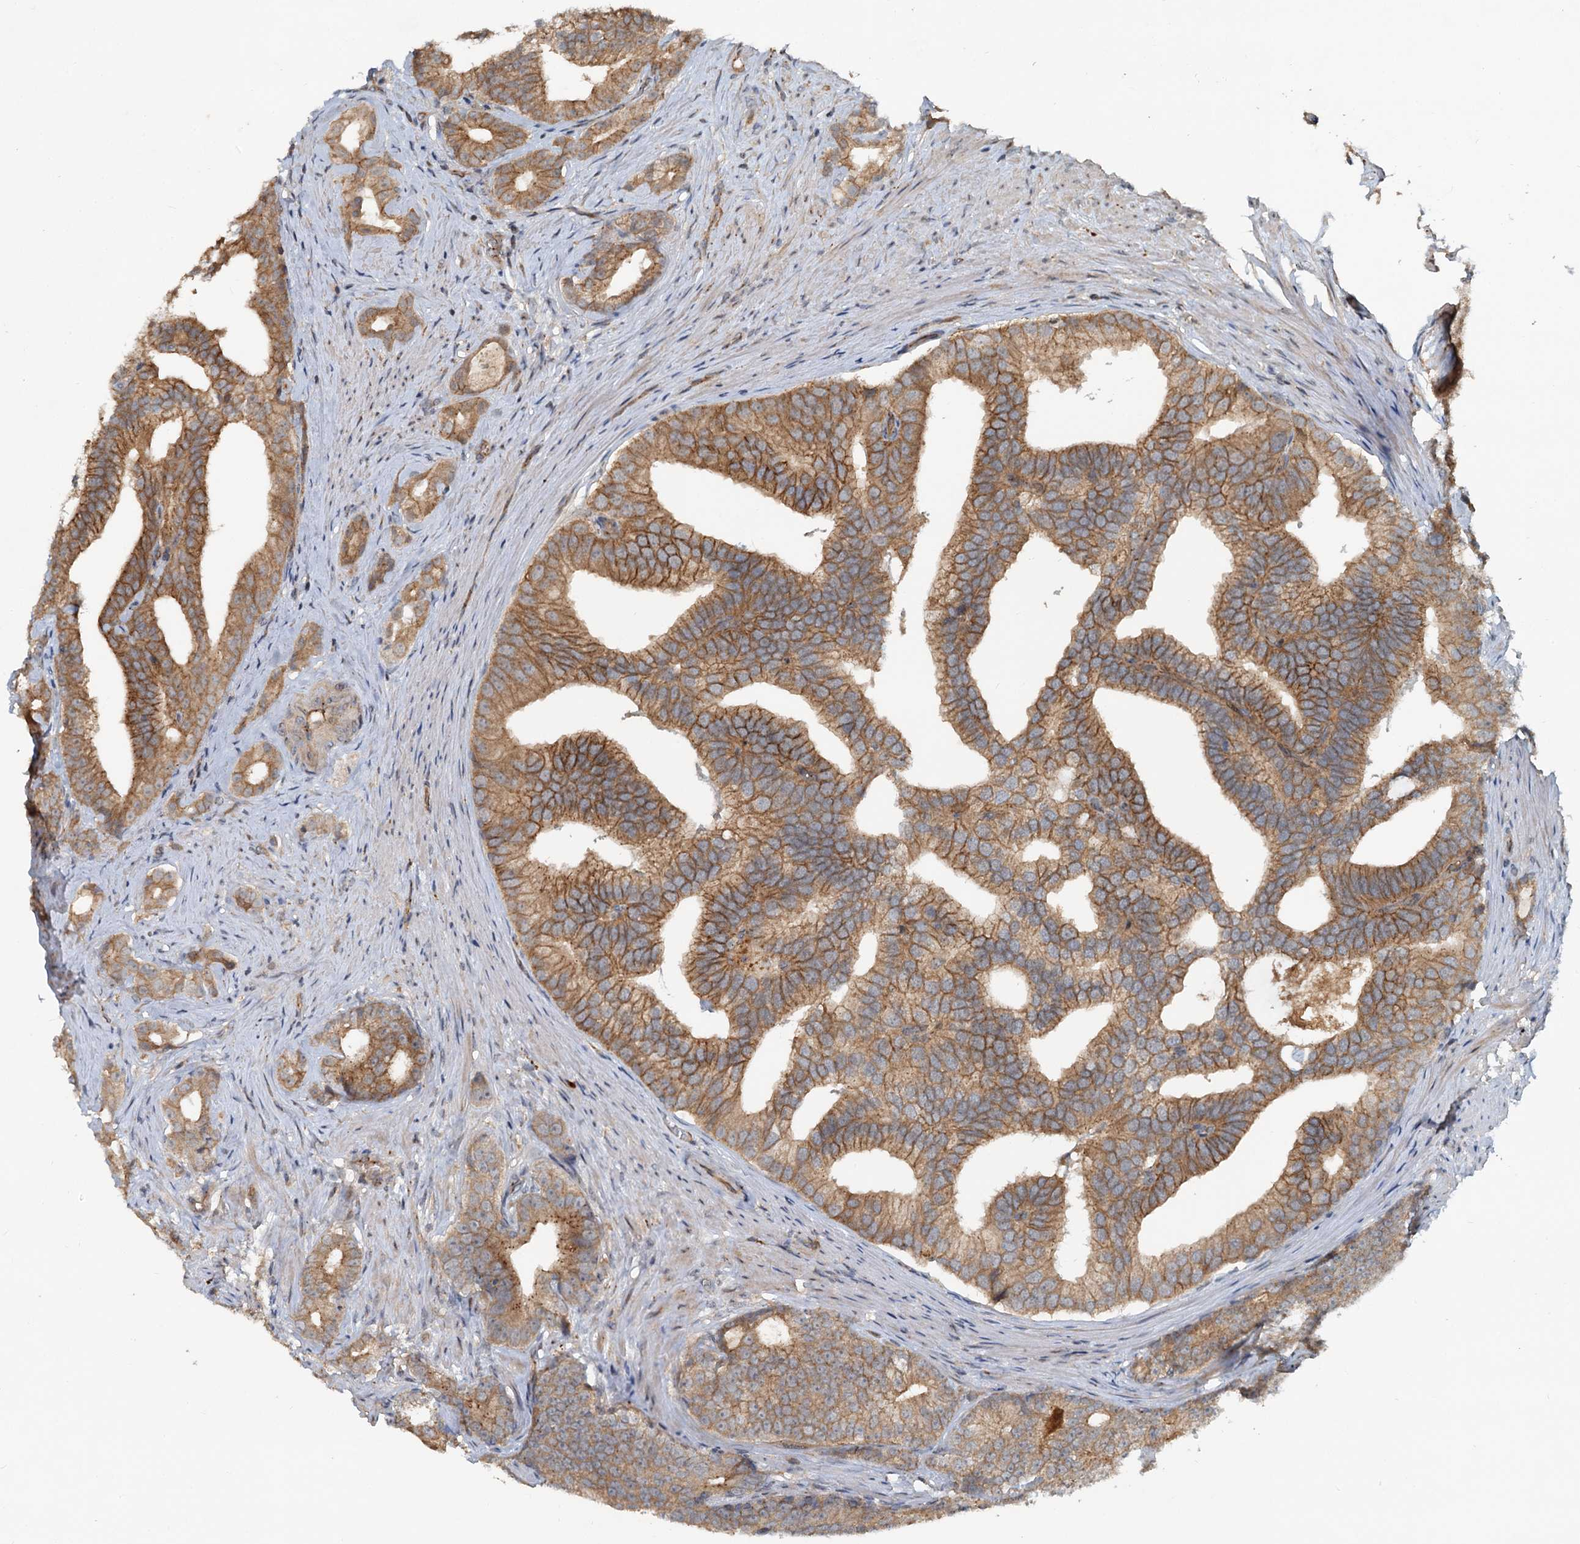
{"staining": {"intensity": "moderate", "quantity": ">75%", "location": "cytoplasmic/membranous"}, "tissue": "prostate cancer", "cell_type": "Tumor cells", "image_type": "cancer", "snomed": [{"axis": "morphology", "description": "Adenocarcinoma, Low grade"}, {"axis": "topography", "description": "Prostate"}], "caption": "About >75% of tumor cells in human prostate cancer (low-grade adenocarcinoma) reveal moderate cytoplasmic/membranous protein positivity as visualized by brown immunohistochemical staining.", "gene": "CEP68", "patient": {"sex": "male", "age": 71}}